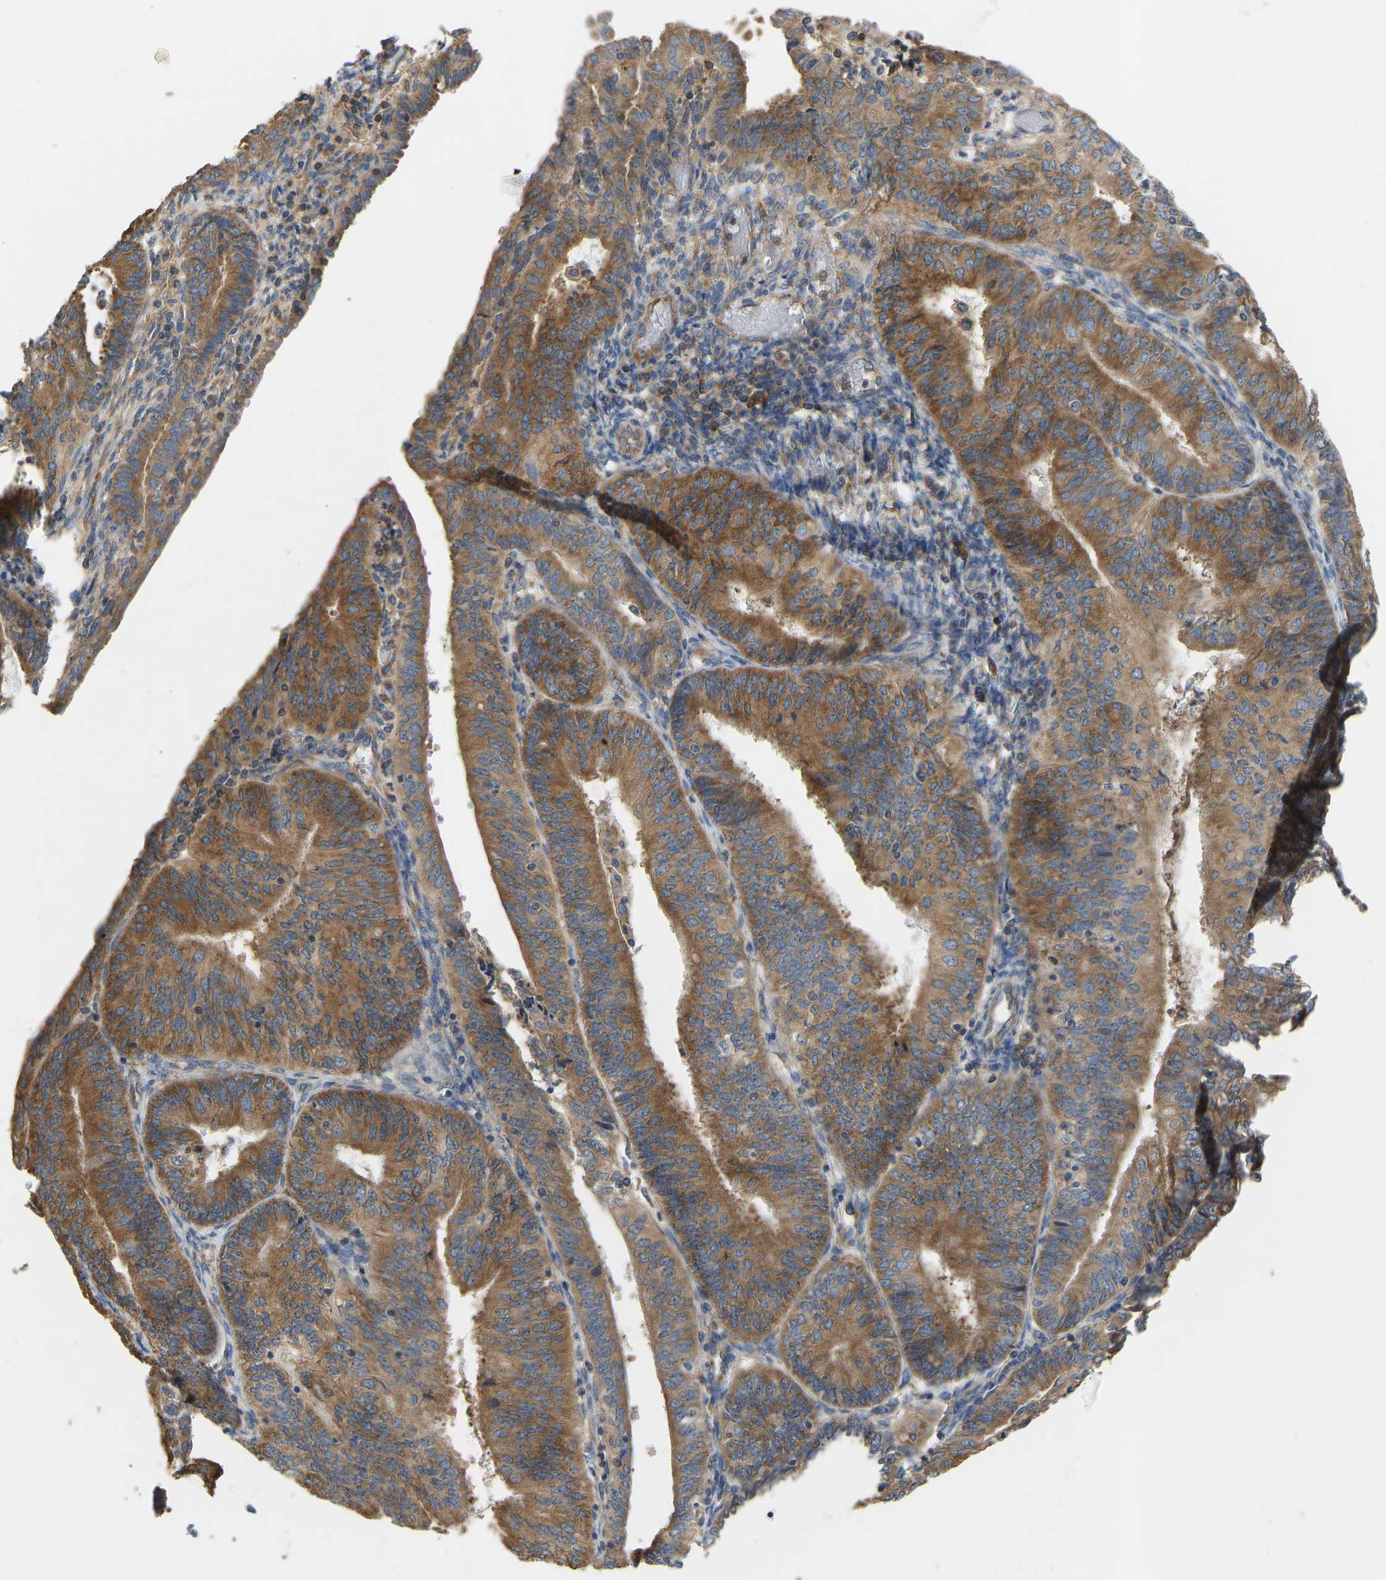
{"staining": {"intensity": "moderate", "quantity": ">75%", "location": "cytoplasmic/membranous"}, "tissue": "endometrial cancer", "cell_type": "Tumor cells", "image_type": "cancer", "snomed": [{"axis": "morphology", "description": "Adenocarcinoma, NOS"}, {"axis": "topography", "description": "Endometrium"}], "caption": "High-power microscopy captured an immunohistochemistry micrograph of endometrial adenocarcinoma, revealing moderate cytoplasmic/membranous positivity in about >75% of tumor cells.", "gene": "RPS6KB2", "patient": {"sex": "female", "age": 58}}